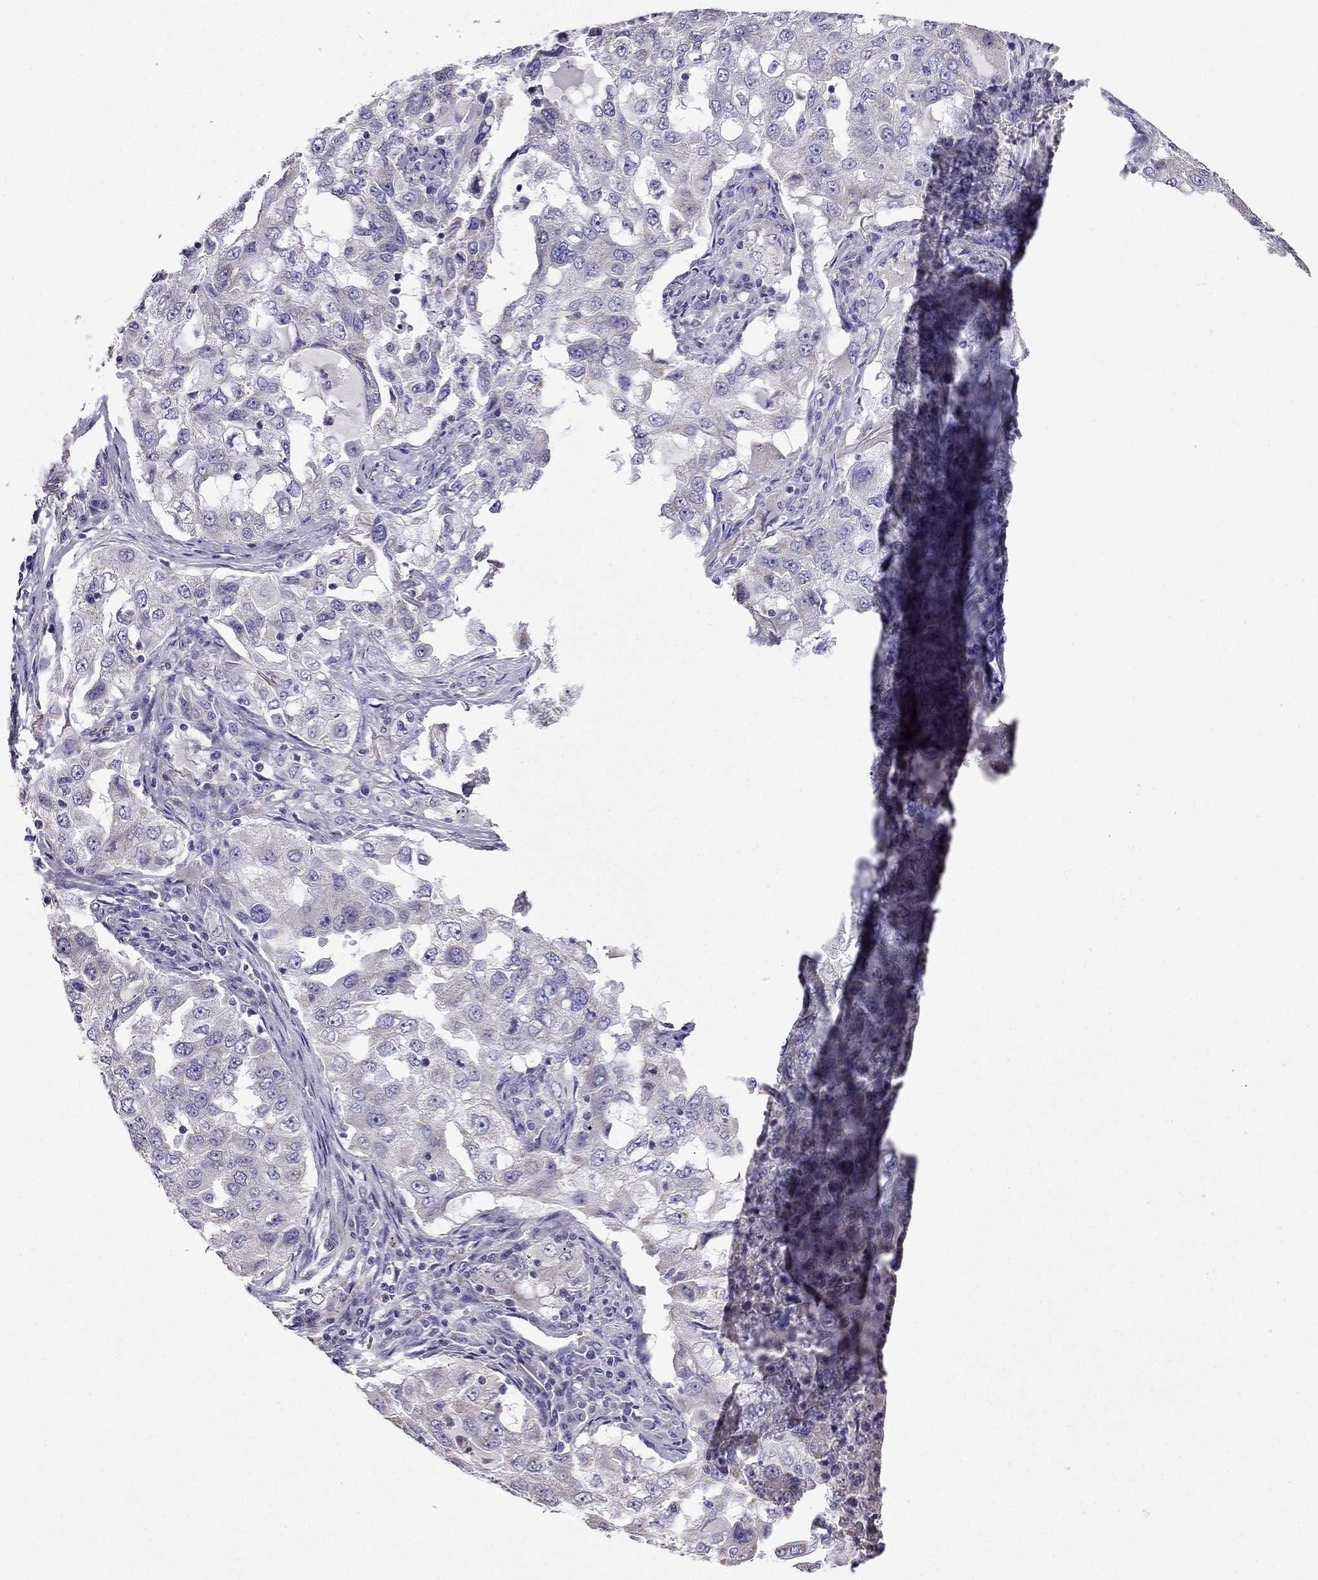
{"staining": {"intensity": "weak", "quantity": "<25%", "location": "cytoplasmic/membranous"}, "tissue": "lung cancer", "cell_type": "Tumor cells", "image_type": "cancer", "snomed": [{"axis": "morphology", "description": "Adenocarcinoma, NOS"}, {"axis": "topography", "description": "Lung"}], "caption": "Immunohistochemistry micrograph of neoplastic tissue: lung adenocarcinoma stained with DAB exhibits no significant protein expression in tumor cells.", "gene": "DSC1", "patient": {"sex": "female", "age": 61}}